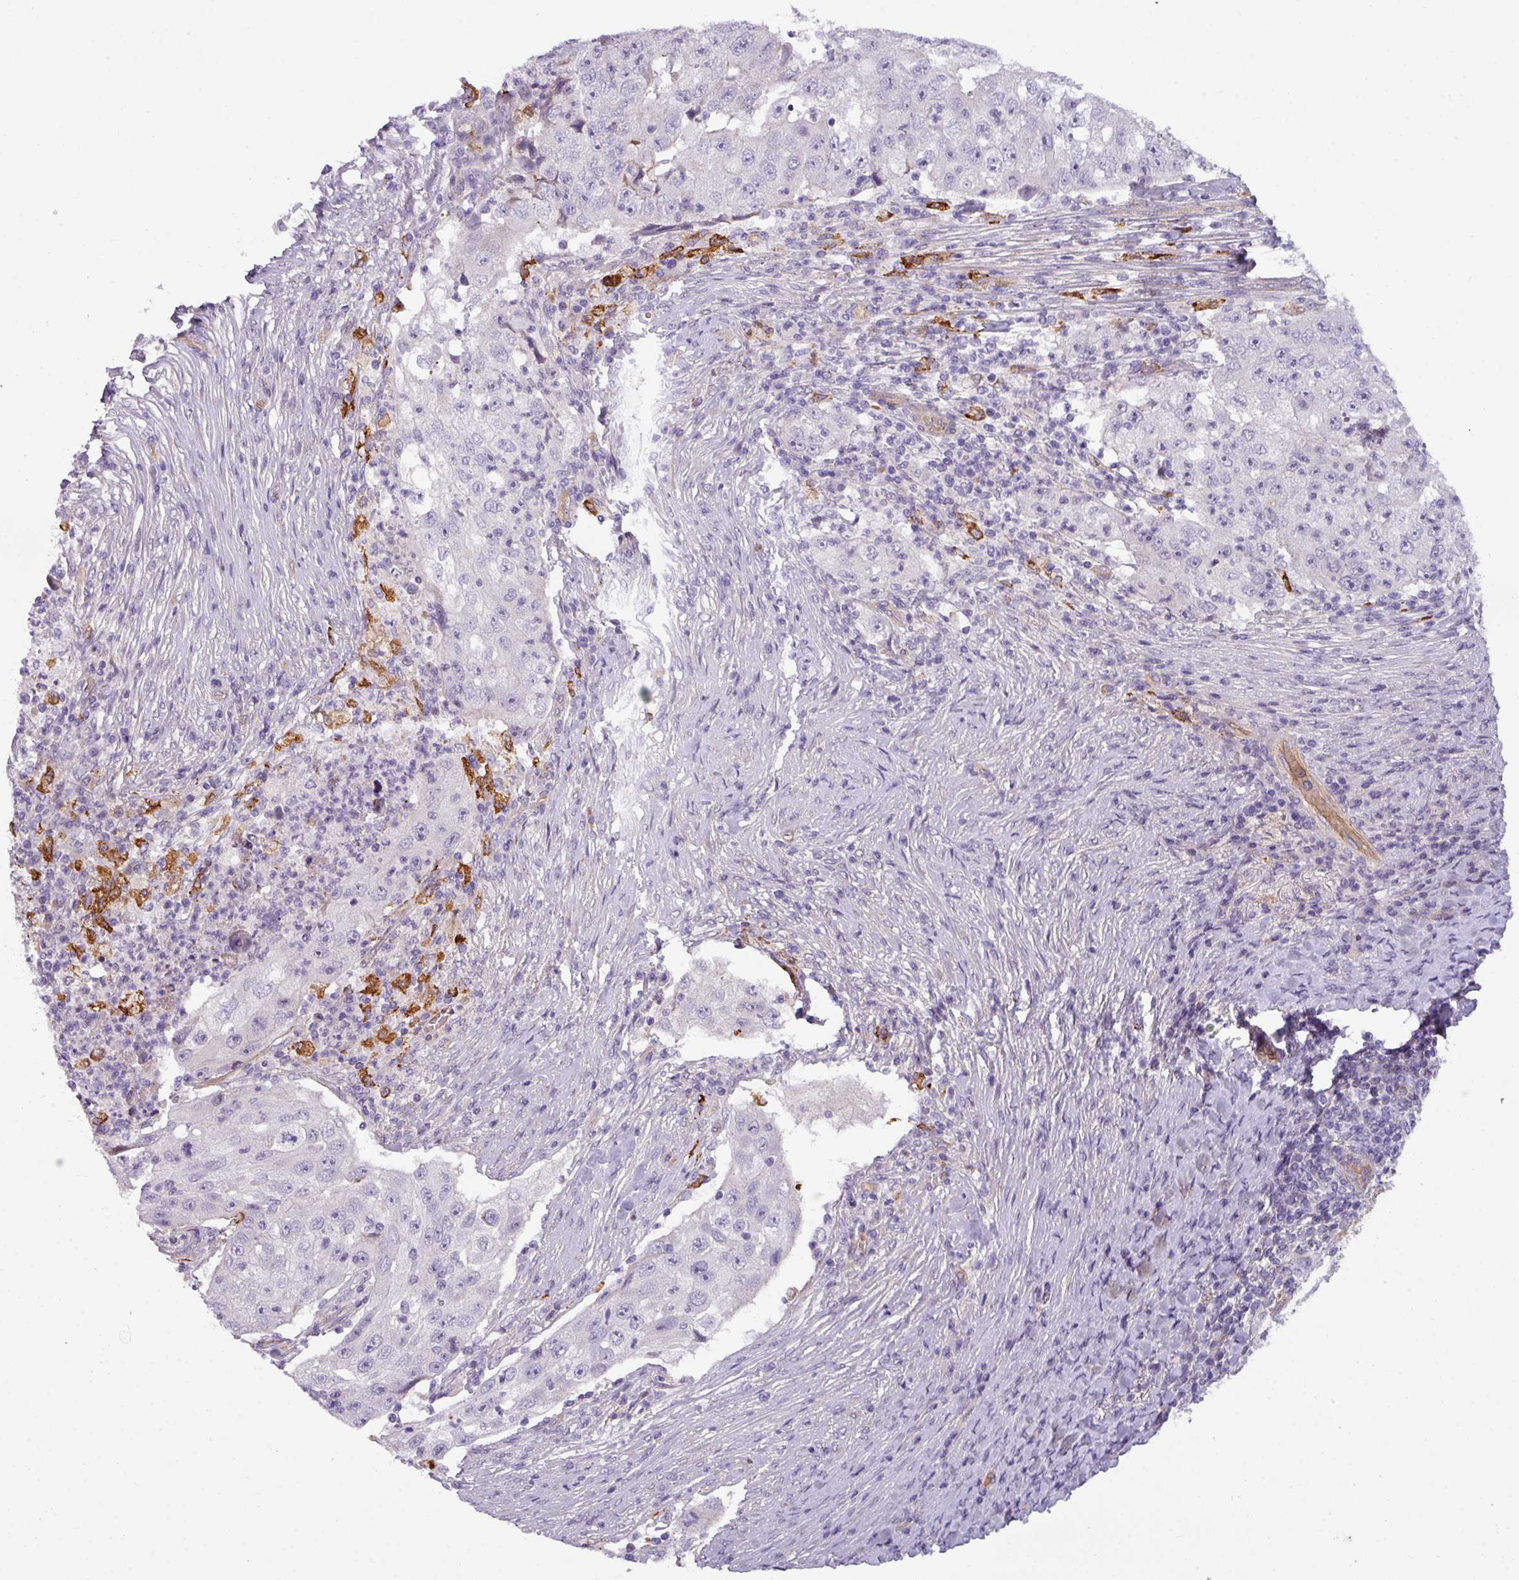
{"staining": {"intensity": "negative", "quantity": "none", "location": "none"}, "tissue": "lung cancer", "cell_type": "Tumor cells", "image_type": "cancer", "snomed": [{"axis": "morphology", "description": "Squamous cell carcinoma, NOS"}, {"axis": "topography", "description": "Lung"}], "caption": "High magnification brightfield microscopy of lung cancer (squamous cell carcinoma) stained with DAB (3,3'-diaminobenzidine) (brown) and counterstained with hematoxylin (blue): tumor cells show no significant positivity. (DAB (3,3'-diaminobenzidine) immunohistochemistry (IHC) visualized using brightfield microscopy, high magnification).", "gene": "BUD23", "patient": {"sex": "male", "age": 64}}